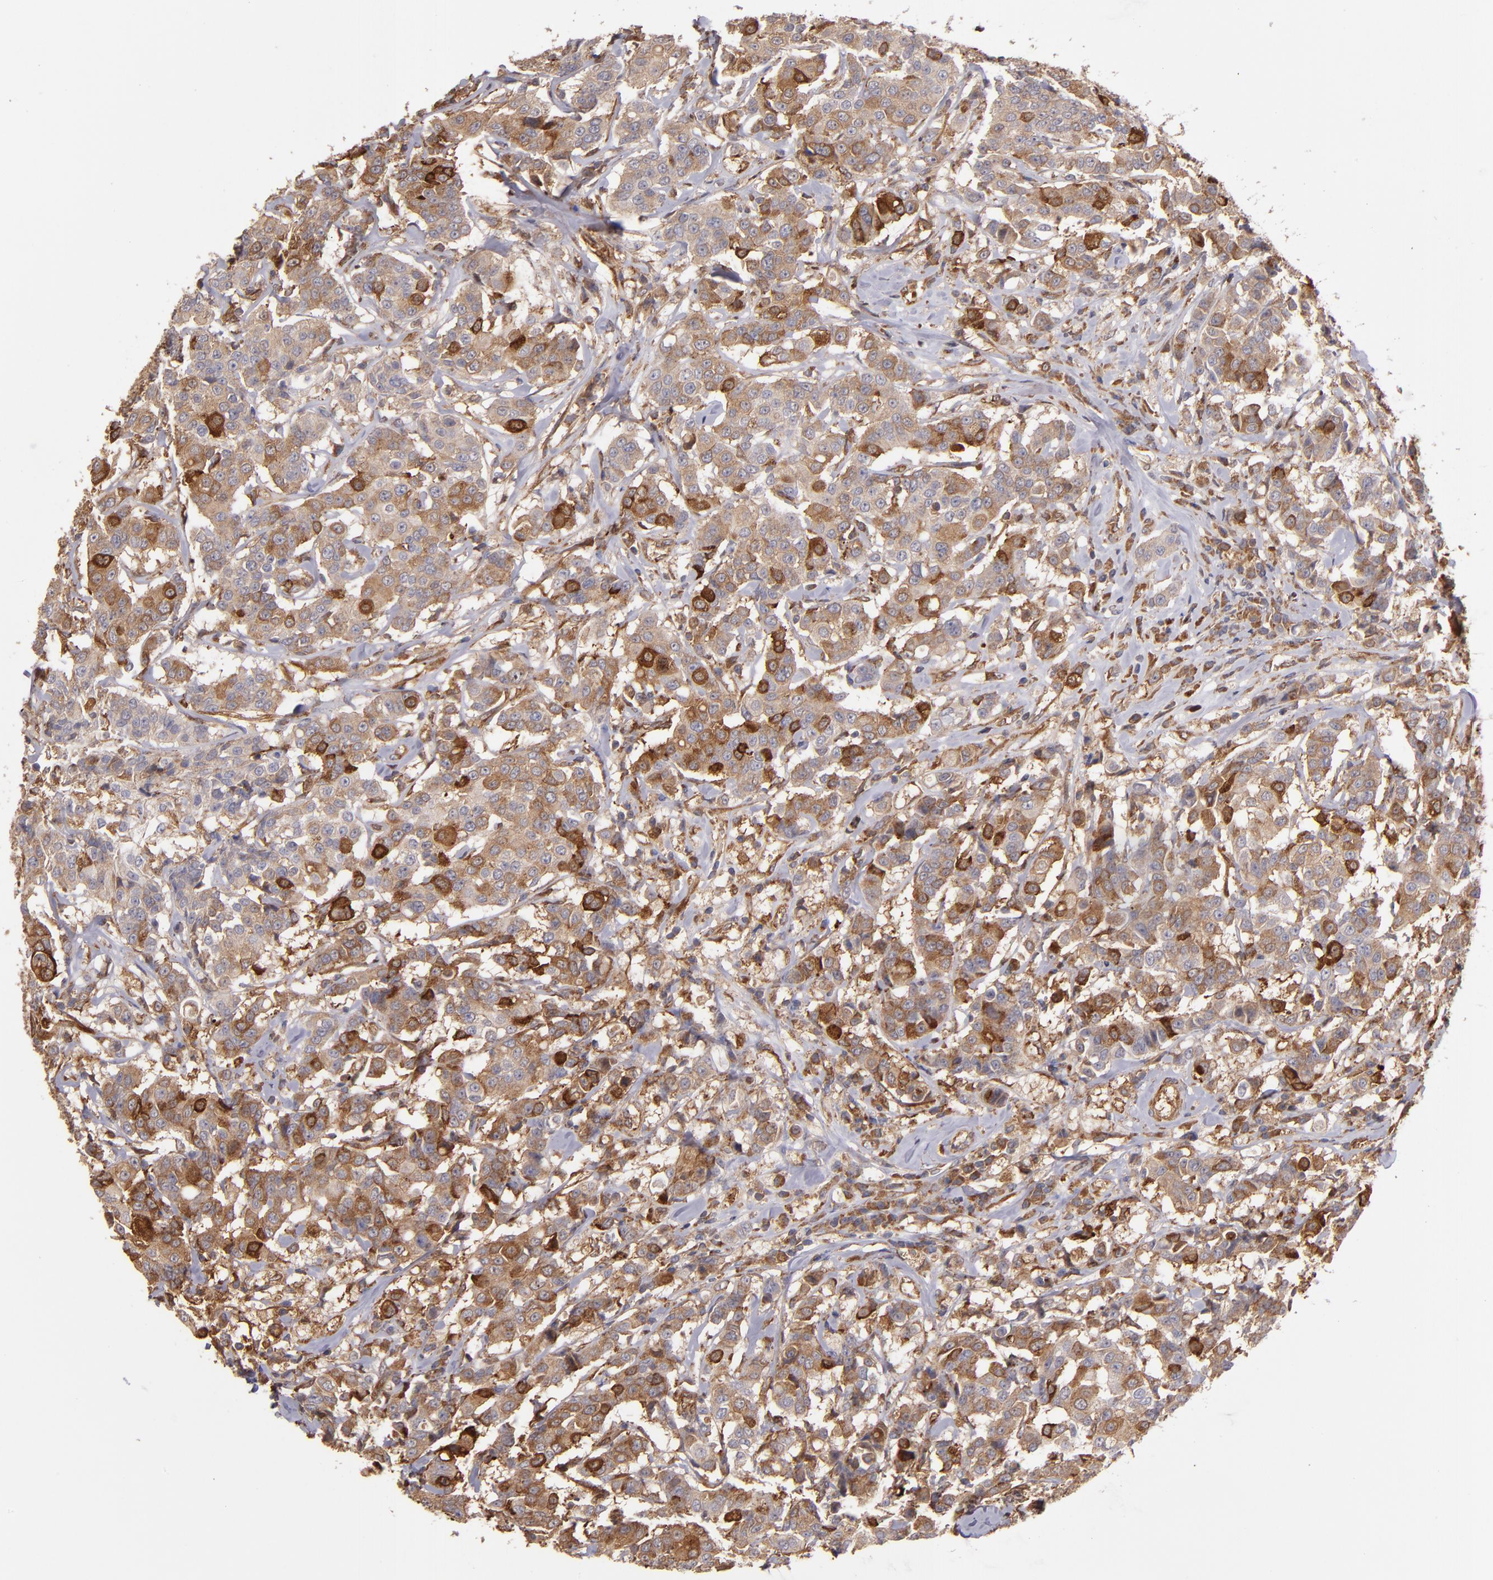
{"staining": {"intensity": "moderate", "quantity": "25%-75%", "location": "cytoplasmic/membranous"}, "tissue": "breast cancer", "cell_type": "Tumor cells", "image_type": "cancer", "snomed": [{"axis": "morphology", "description": "Duct carcinoma"}, {"axis": "topography", "description": "Breast"}], "caption": "Protein expression analysis of breast cancer (invasive ductal carcinoma) exhibits moderate cytoplasmic/membranous positivity in about 25%-75% of tumor cells.", "gene": "IFIH1", "patient": {"sex": "female", "age": 27}}